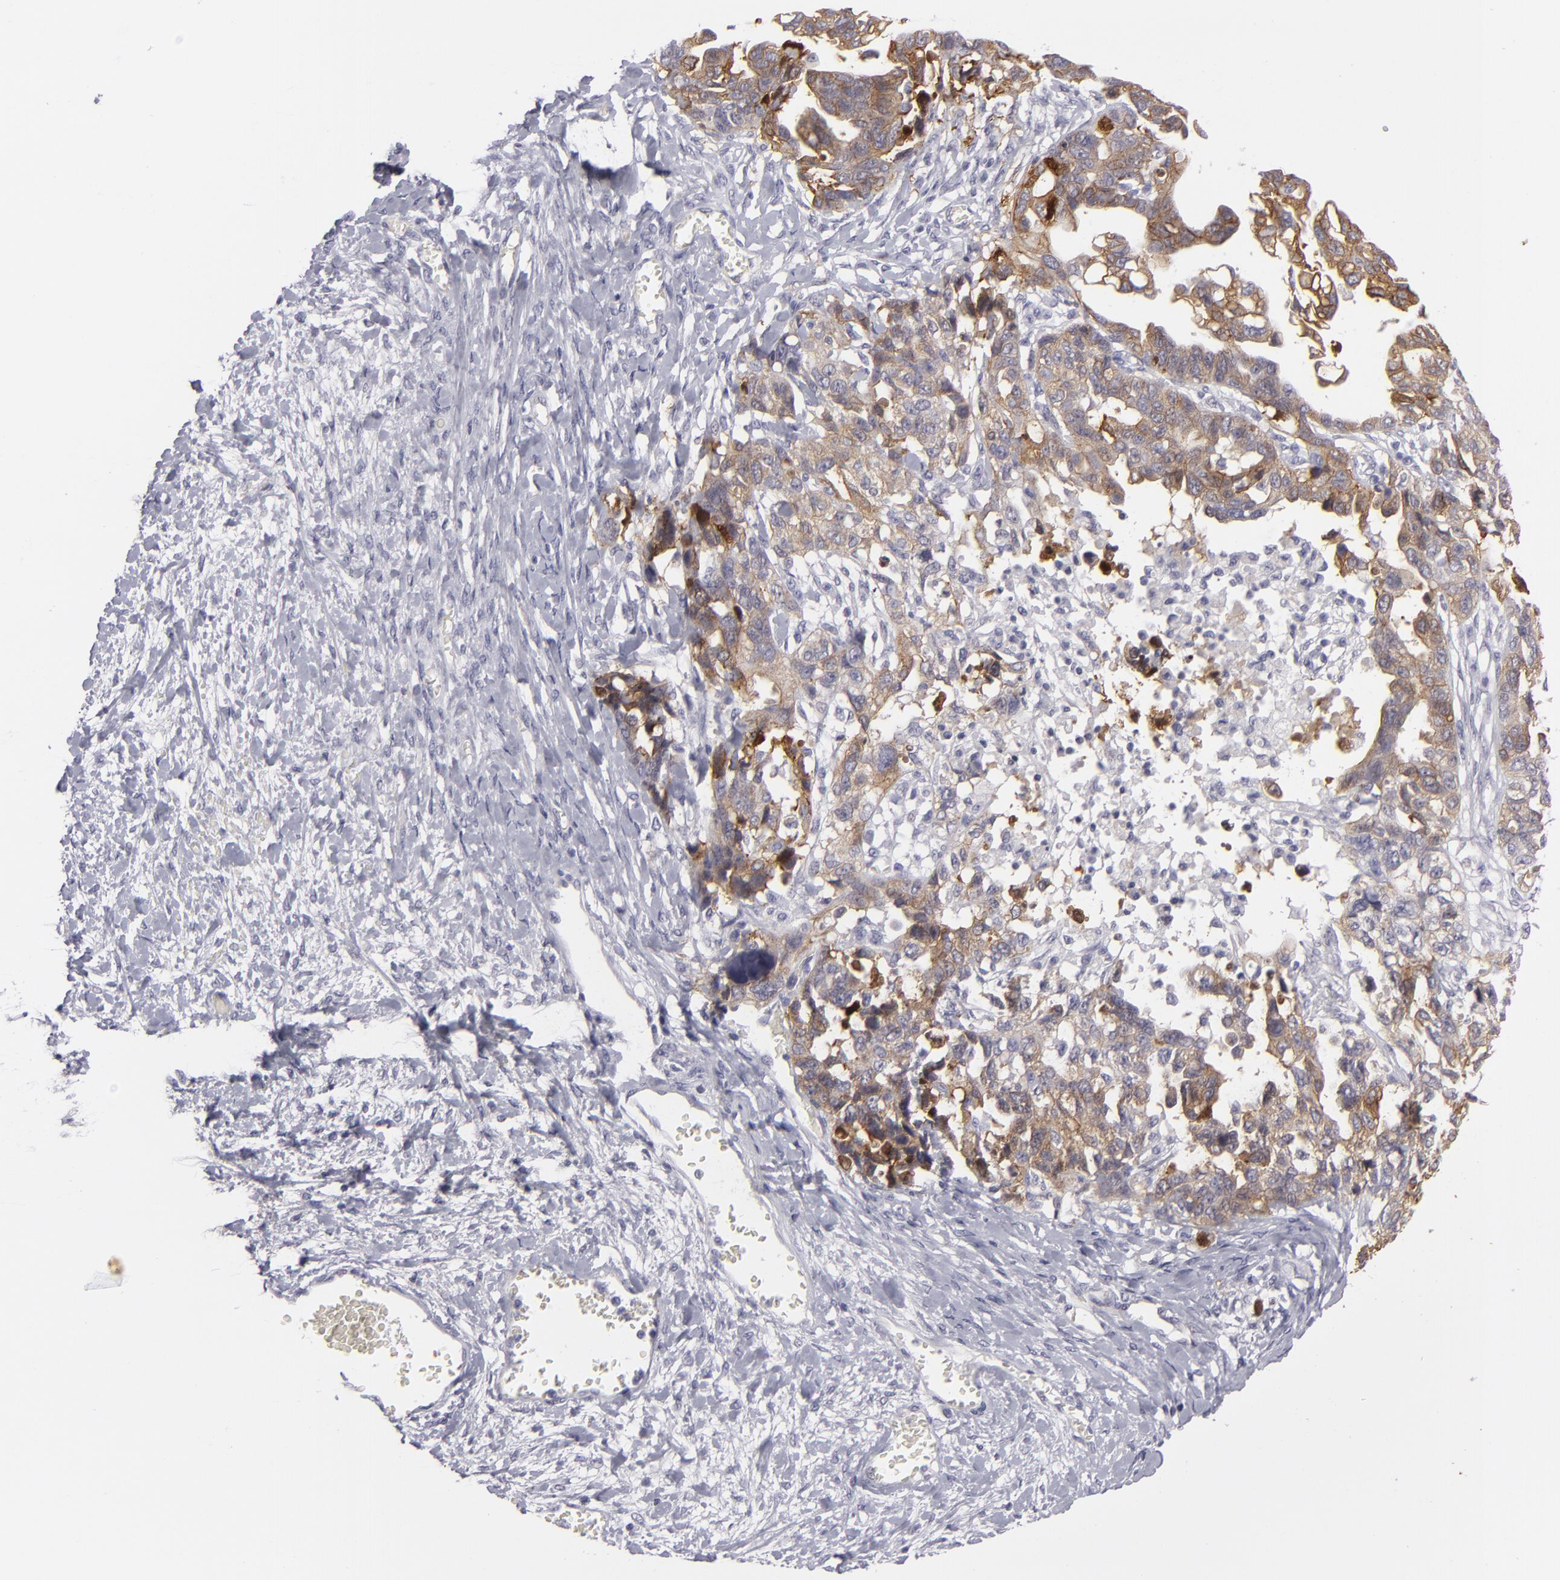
{"staining": {"intensity": "weak", "quantity": "25%-75%", "location": "cytoplasmic/membranous"}, "tissue": "ovarian cancer", "cell_type": "Tumor cells", "image_type": "cancer", "snomed": [{"axis": "morphology", "description": "Cystadenocarcinoma, serous, NOS"}, {"axis": "topography", "description": "Ovary"}], "caption": "There is low levels of weak cytoplasmic/membranous expression in tumor cells of ovarian cancer, as demonstrated by immunohistochemical staining (brown color).", "gene": "JUP", "patient": {"sex": "female", "age": 69}}